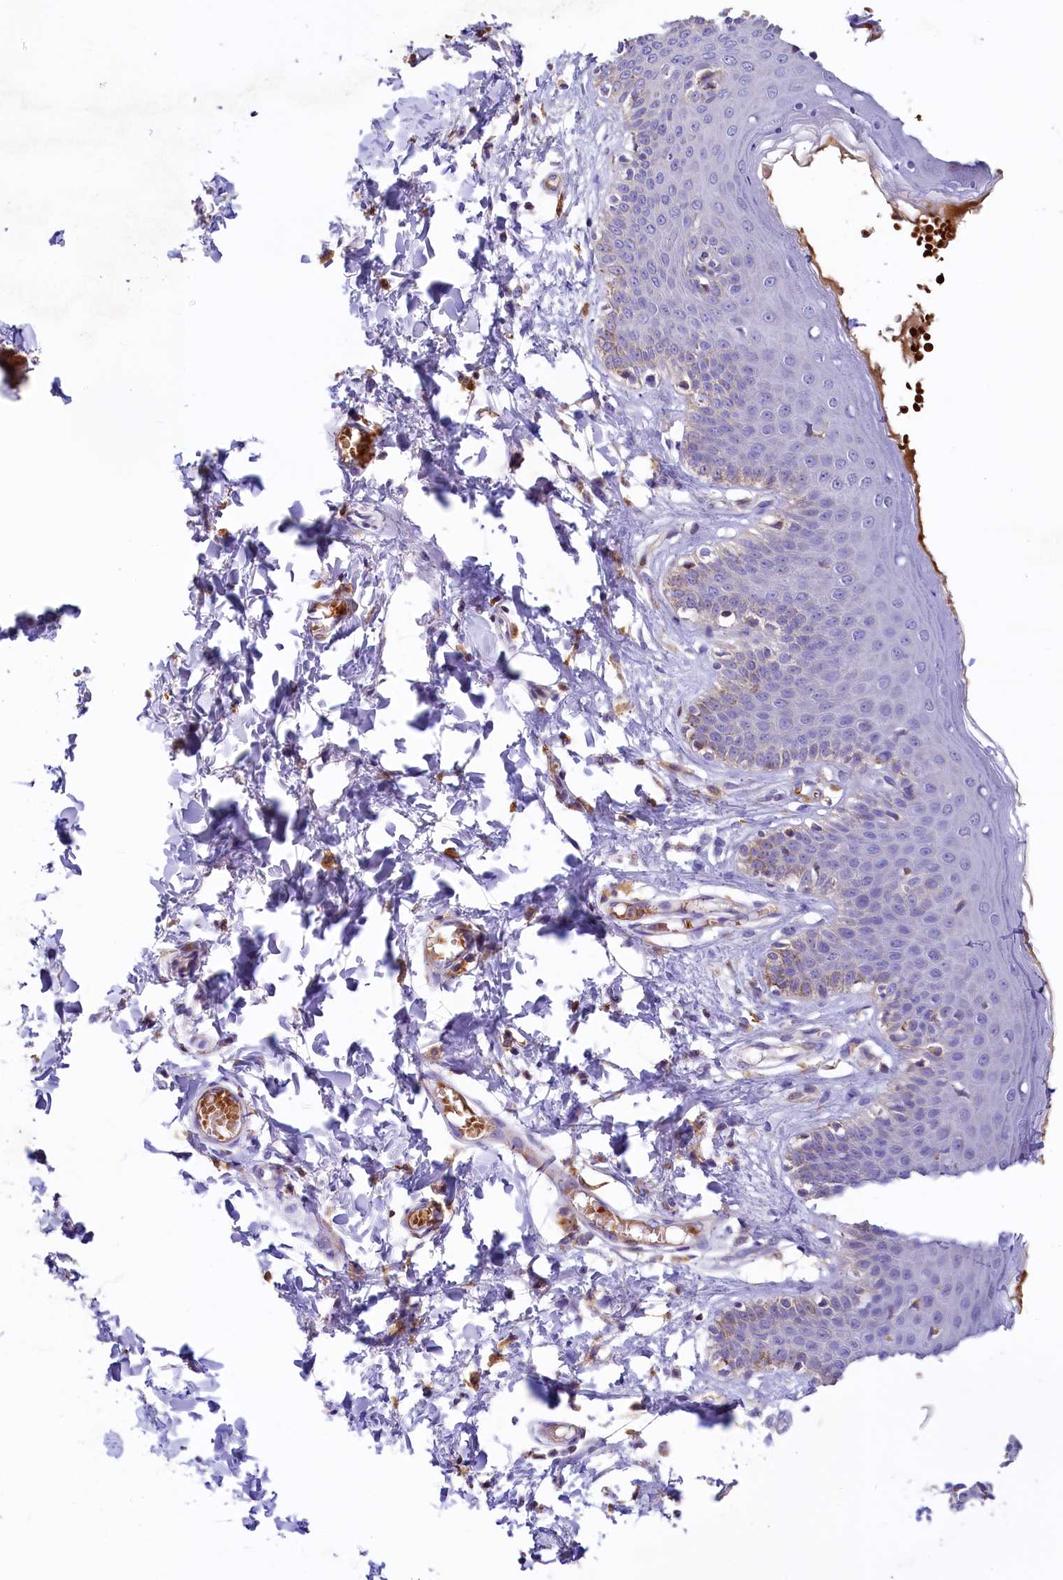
{"staining": {"intensity": "negative", "quantity": "none", "location": "none"}, "tissue": "skin", "cell_type": "Epidermal cells", "image_type": "normal", "snomed": [{"axis": "morphology", "description": "Normal tissue, NOS"}, {"axis": "topography", "description": "Vulva"}], "caption": "High power microscopy photomicrograph of an immunohistochemistry (IHC) histopathology image of benign skin, revealing no significant expression in epidermal cells. (DAB IHC, high magnification).", "gene": "HPS6", "patient": {"sex": "female", "age": 66}}